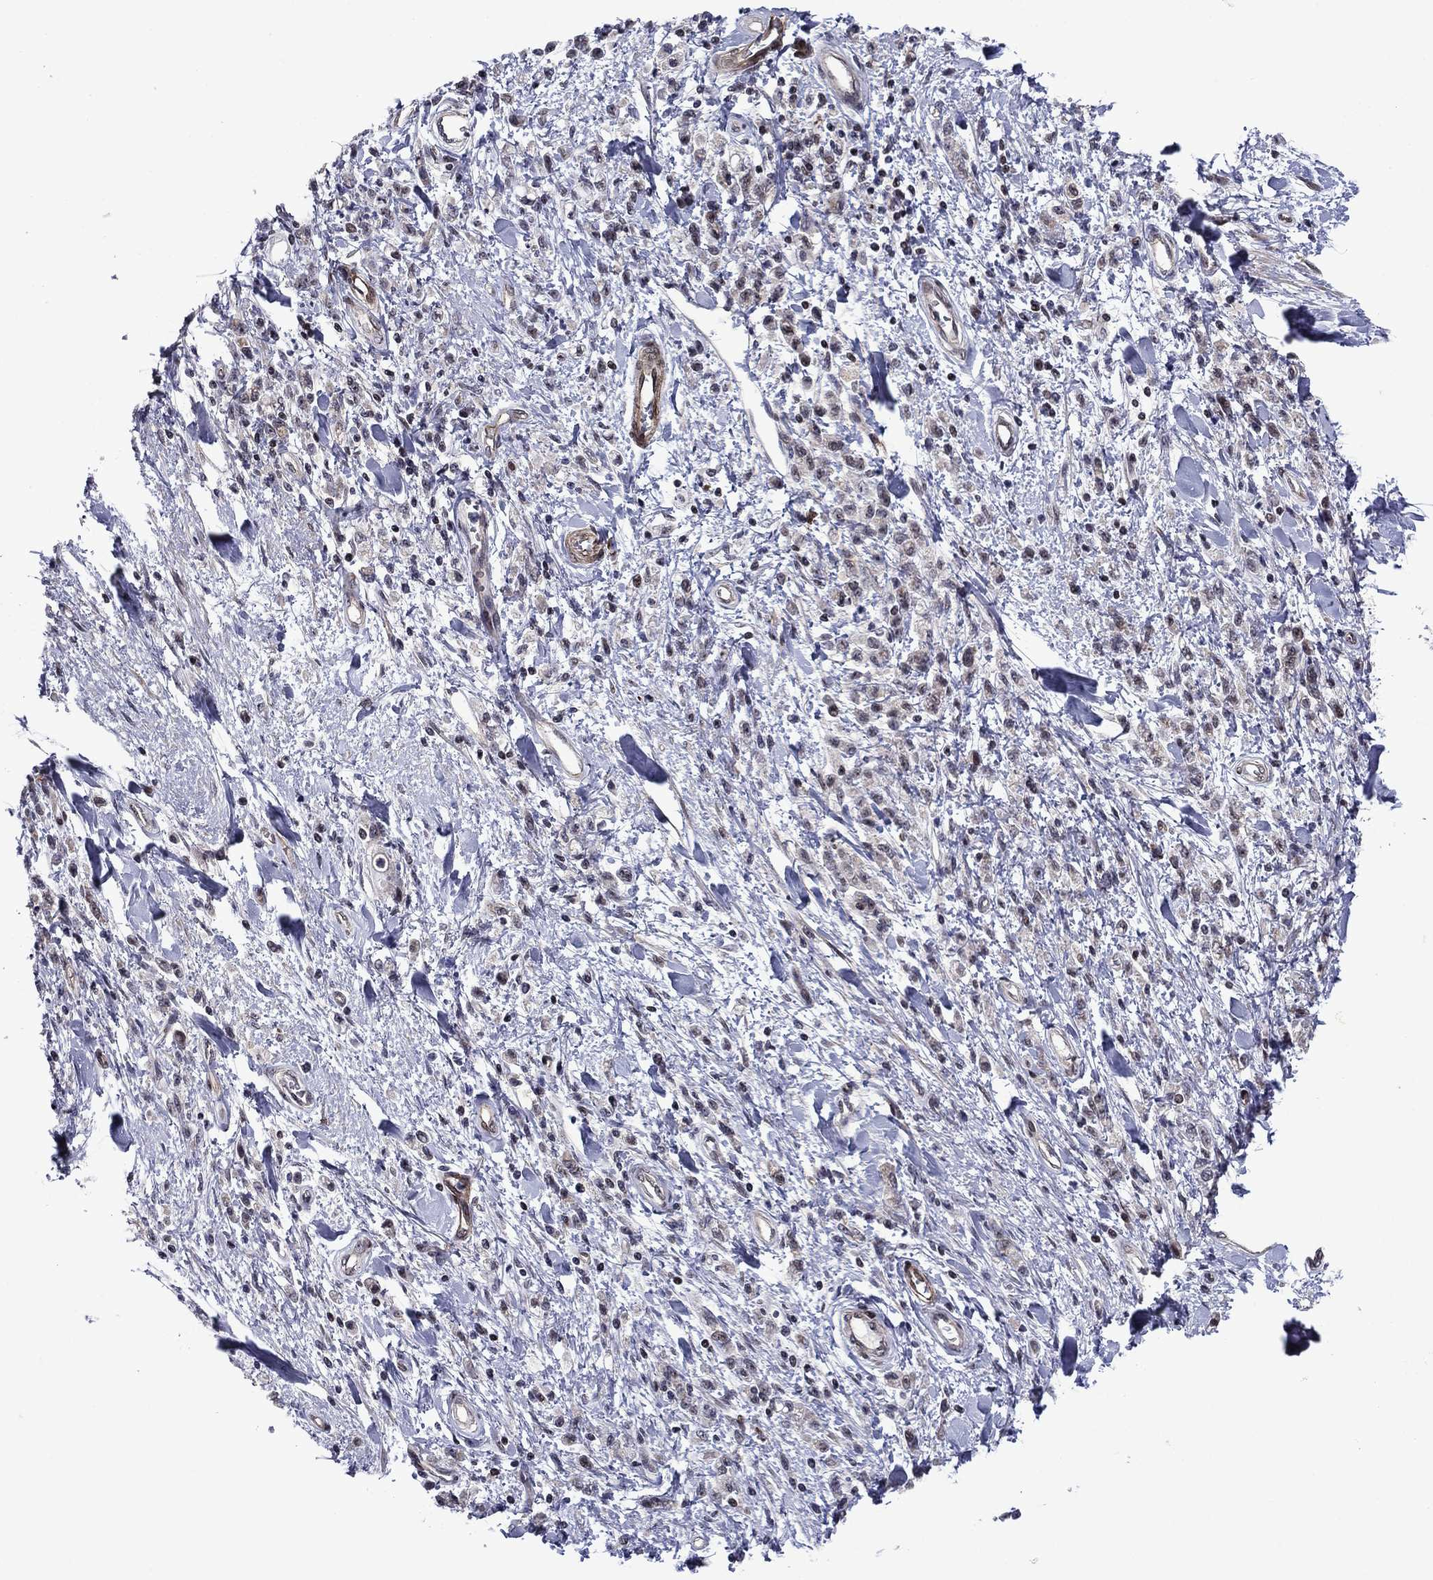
{"staining": {"intensity": "negative", "quantity": "none", "location": "none"}, "tissue": "stomach cancer", "cell_type": "Tumor cells", "image_type": "cancer", "snomed": [{"axis": "morphology", "description": "Adenocarcinoma, NOS"}, {"axis": "topography", "description": "Stomach"}], "caption": "DAB immunohistochemical staining of human stomach adenocarcinoma demonstrates no significant positivity in tumor cells.", "gene": "SURF2", "patient": {"sex": "male", "age": 77}}